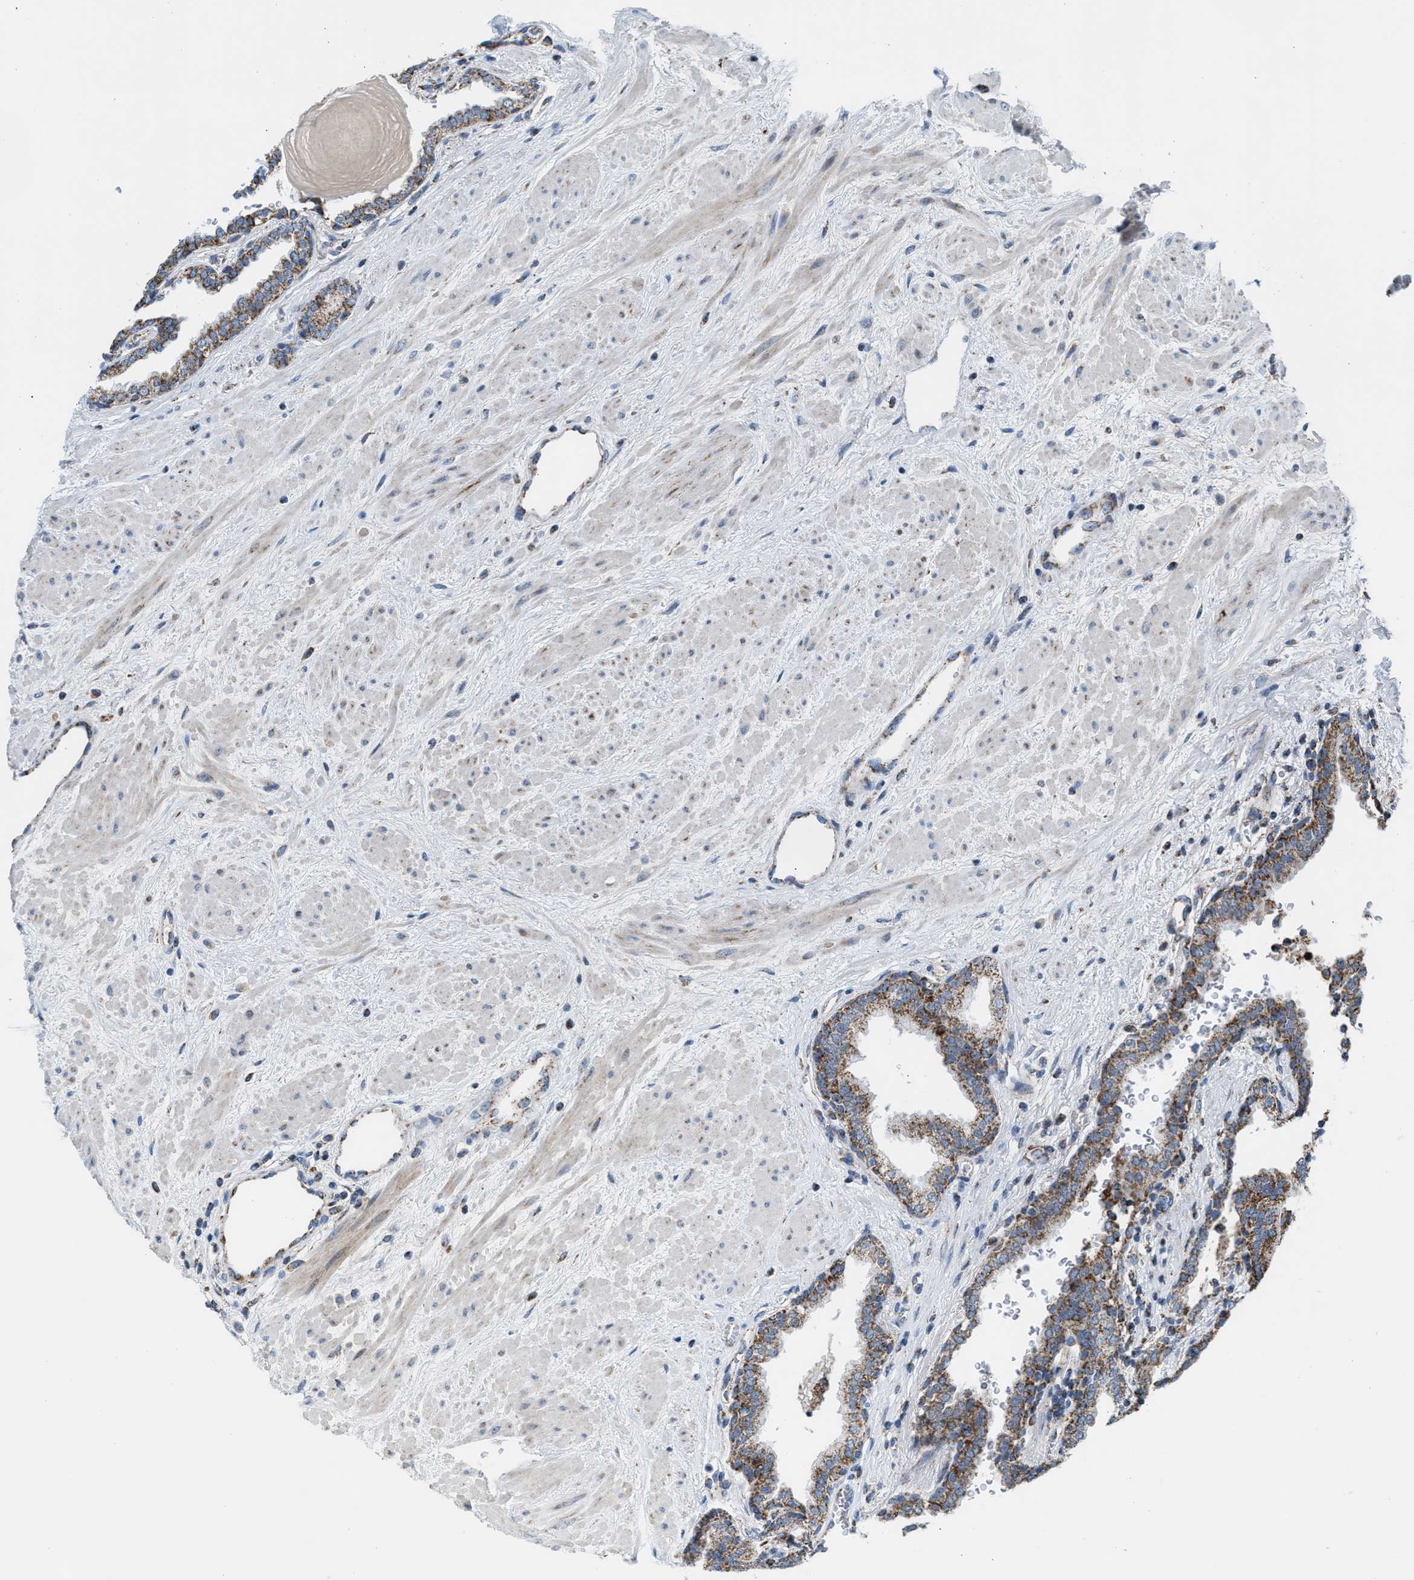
{"staining": {"intensity": "moderate", "quantity": ">75%", "location": "cytoplasmic/membranous"}, "tissue": "prostate", "cell_type": "Glandular cells", "image_type": "normal", "snomed": [{"axis": "morphology", "description": "Normal tissue, NOS"}, {"axis": "topography", "description": "Prostate"}], "caption": "IHC (DAB (3,3'-diaminobenzidine)) staining of normal prostate displays moderate cytoplasmic/membranous protein positivity in approximately >75% of glandular cells.", "gene": "PMPCA", "patient": {"sex": "male", "age": 51}}